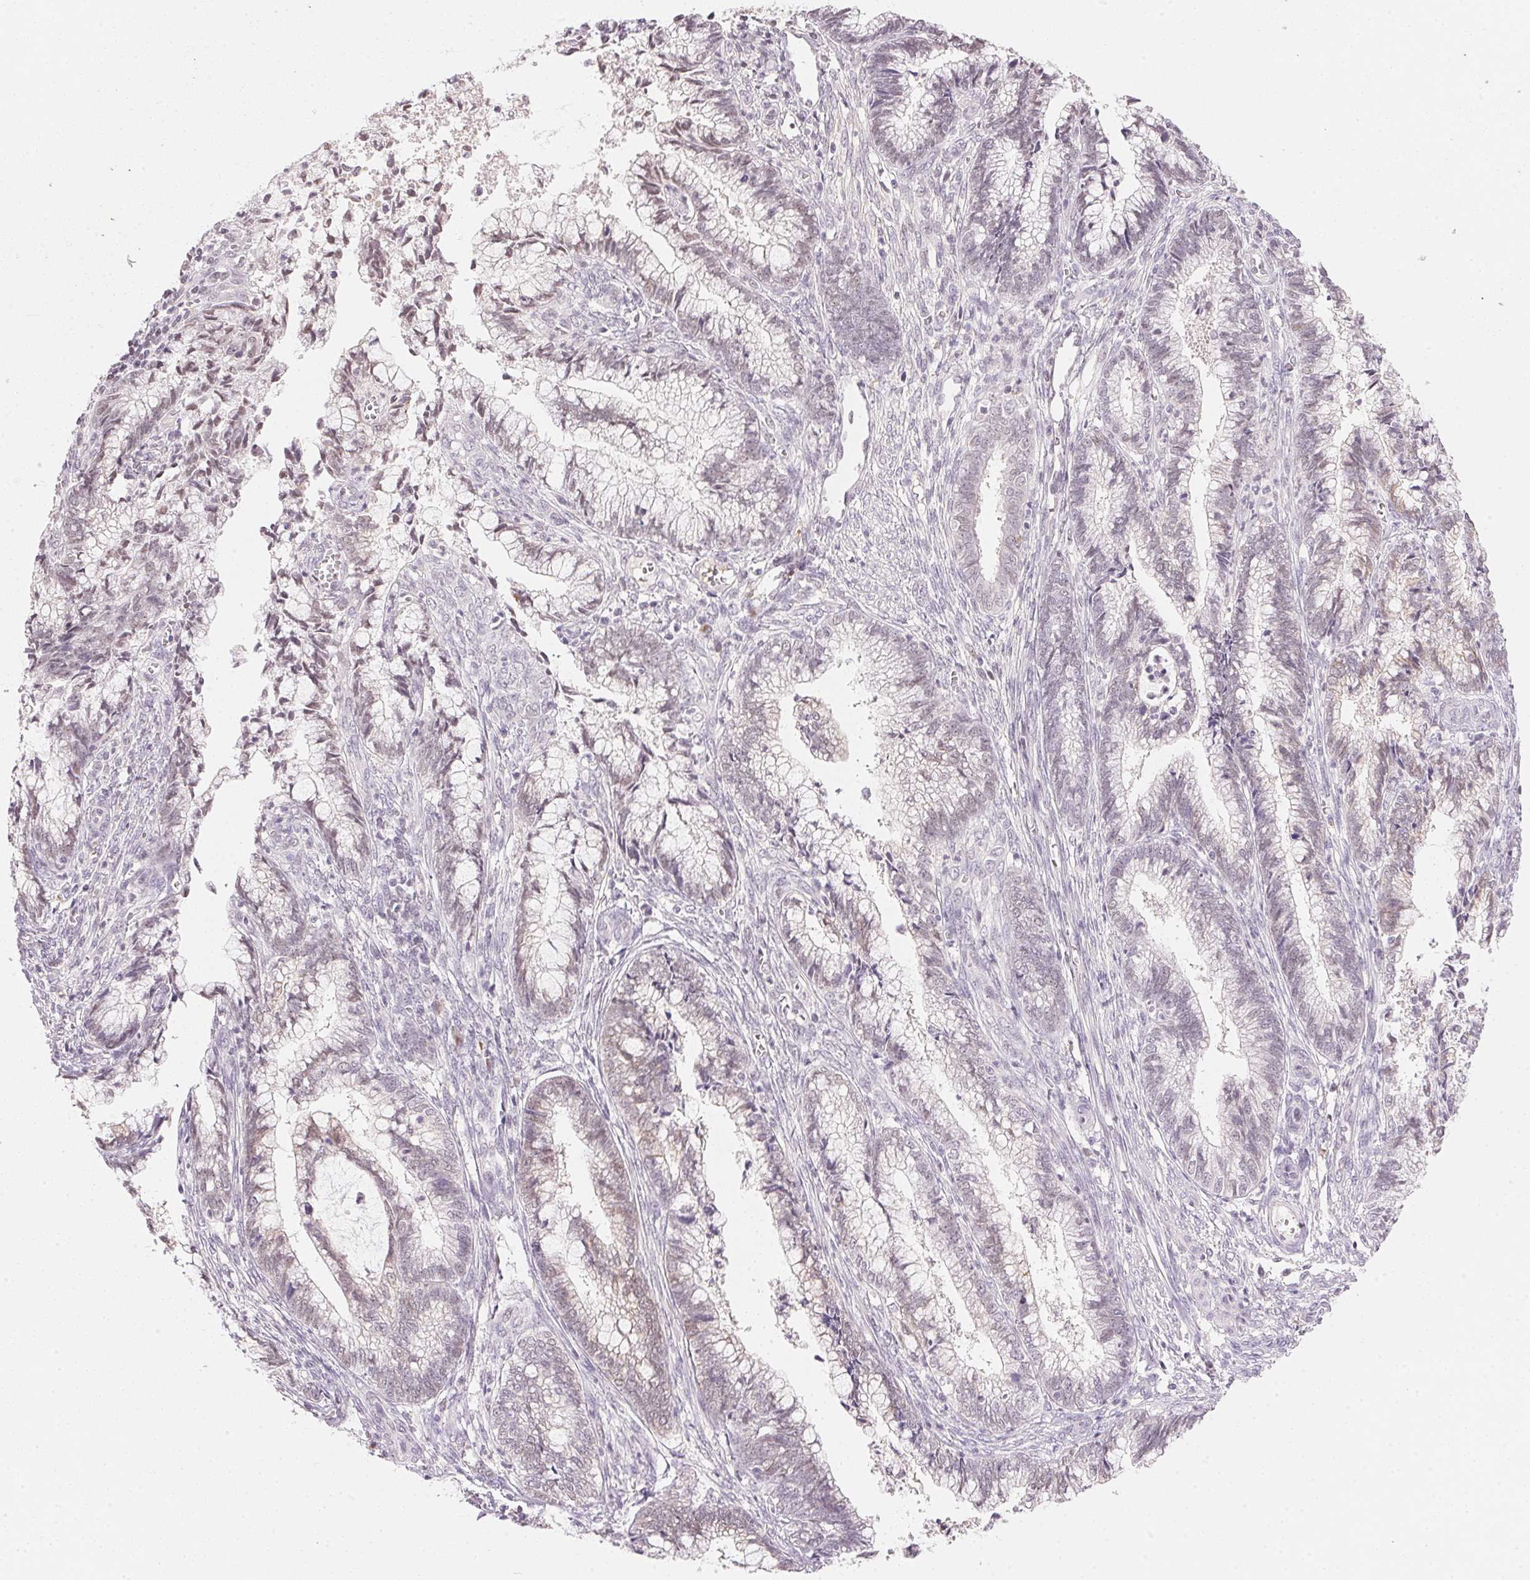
{"staining": {"intensity": "negative", "quantity": "none", "location": "none"}, "tissue": "cervical cancer", "cell_type": "Tumor cells", "image_type": "cancer", "snomed": [{"axis": "morphology", "description": "Adenocarcinoma, NOS"}, {"axis": "topography", "description": "Cervix"}], "caption": "Immunohistochemical staining of human cervical cancer reveals no significant expression in tumor cells. (DAB immunohistochemistry with hematoxylin counter stain).", "gene": "FNDC4", "patient": {"sex": "female", "age": 44}}